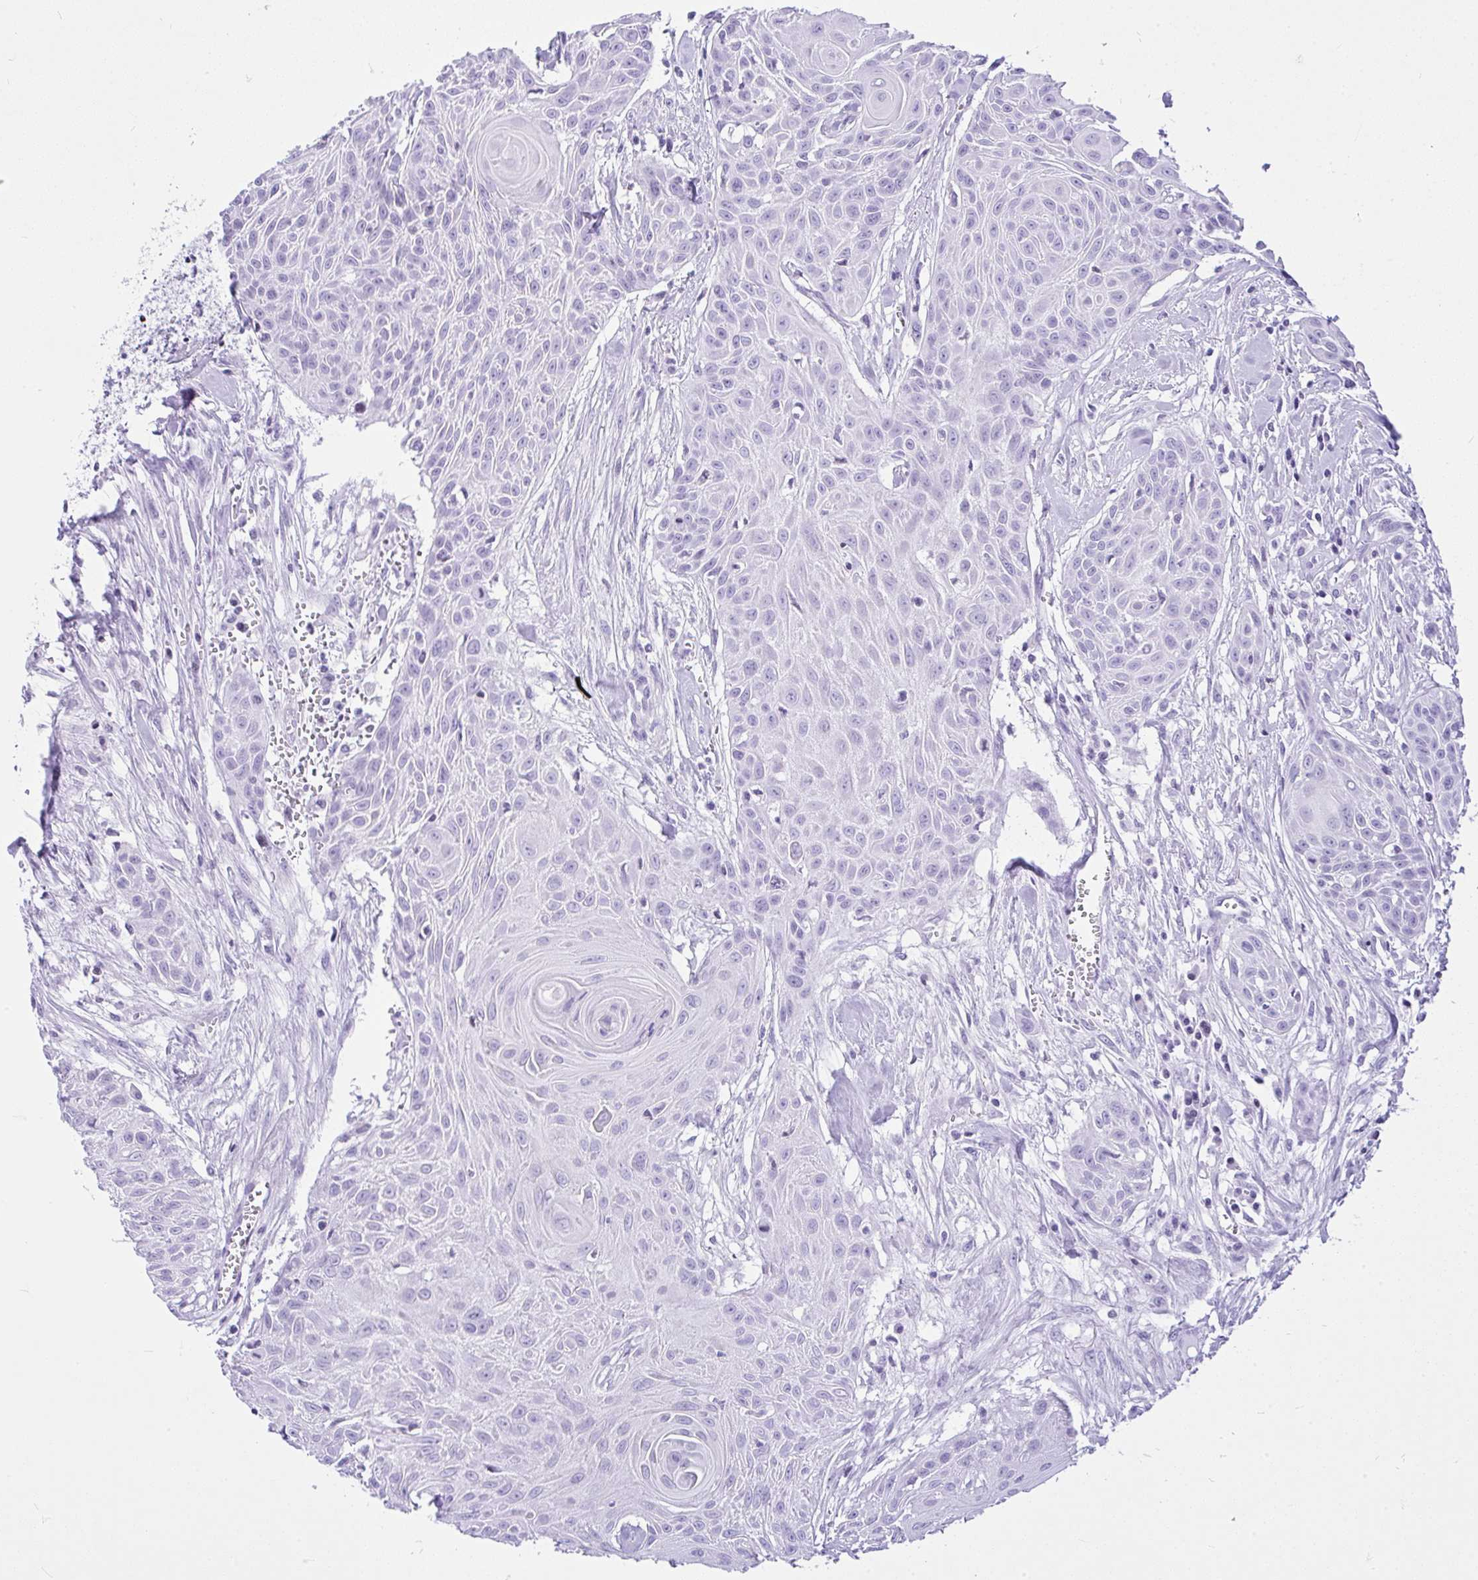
{"staining": {"intensity": "negative", "quantity": "none", "location": "none"}, "tissue": "head and neck cancer", "cell_type": "Tumor cells", "image_type": "cancer", "snomed": [{"axis": "morphology", "description": "Squamous cell carcinoma, NOS"}, {"axis": "topography", "description": "Lymph node"}, {"axis": "topography", "description": "Salivary gland"}, {"axis": "topography", "description": "Head-Neck"}], "caption": "Micrograph shows no significant protein expression in tumor cells of head and neck squamous cell carcinoma.", "gene": "KRT27", "patient": {"sex": "female", "age": 74}}